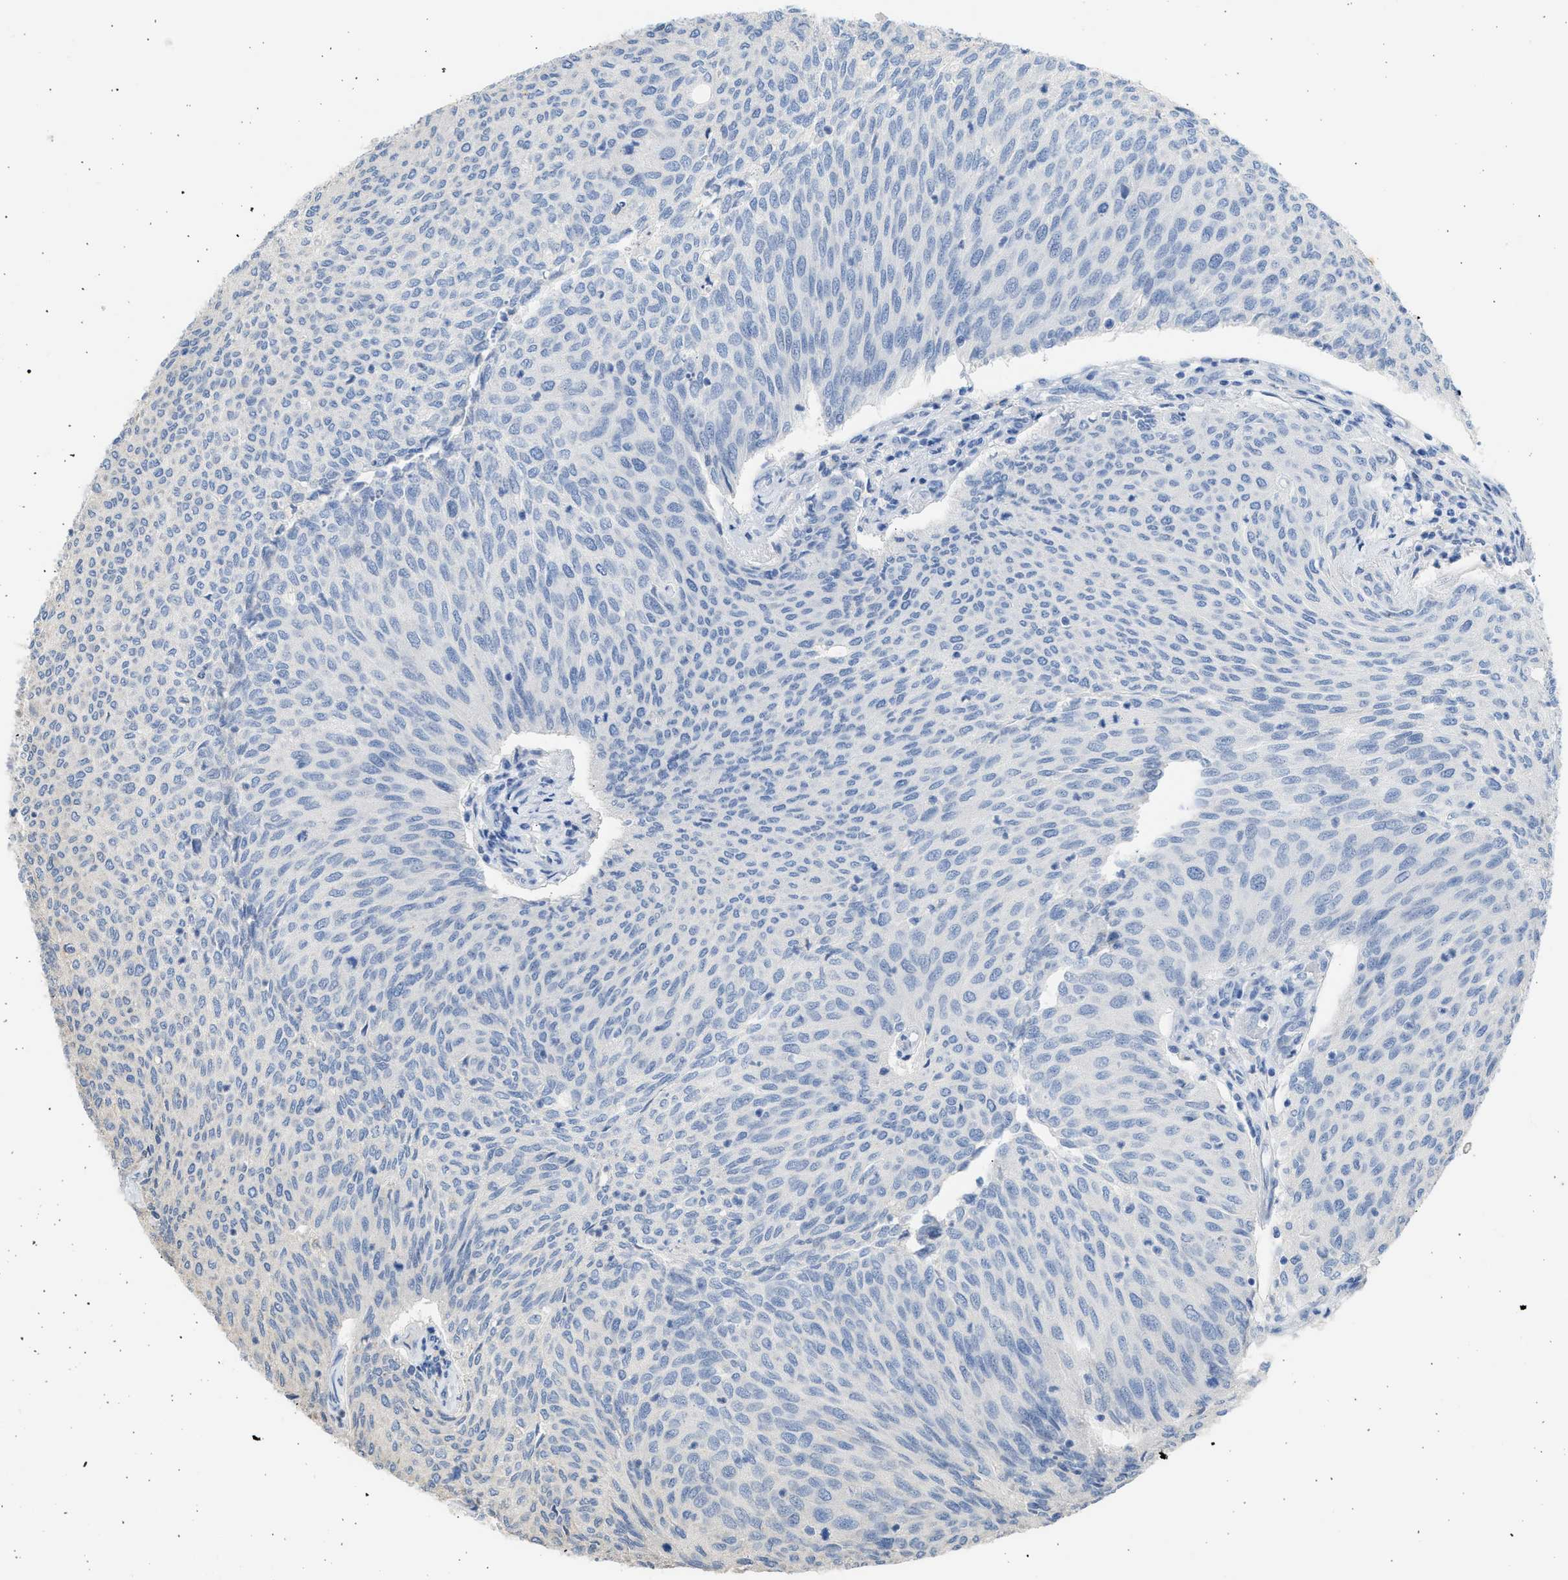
{"staining": {"intensity": "negative", "quantity": "none", "location": "none"}, "tissue": "urothelial cancer", "cell_type": "Tumor cells", "image_type": "cancer", "snomed": [{"axis": "morphology", "description": "Urothelial carcinoma, Low grade"}, {"axis": "topography", "description": "Urinary bladder"}], "caption": "This is a micrograph of immunohistochemistry (IHC) staining of low-grade urothelial carcinoma, which shows no staining in tumor cells.", "gene": "SULT2A1", "patient": {"sex": "female", "age": 79}}